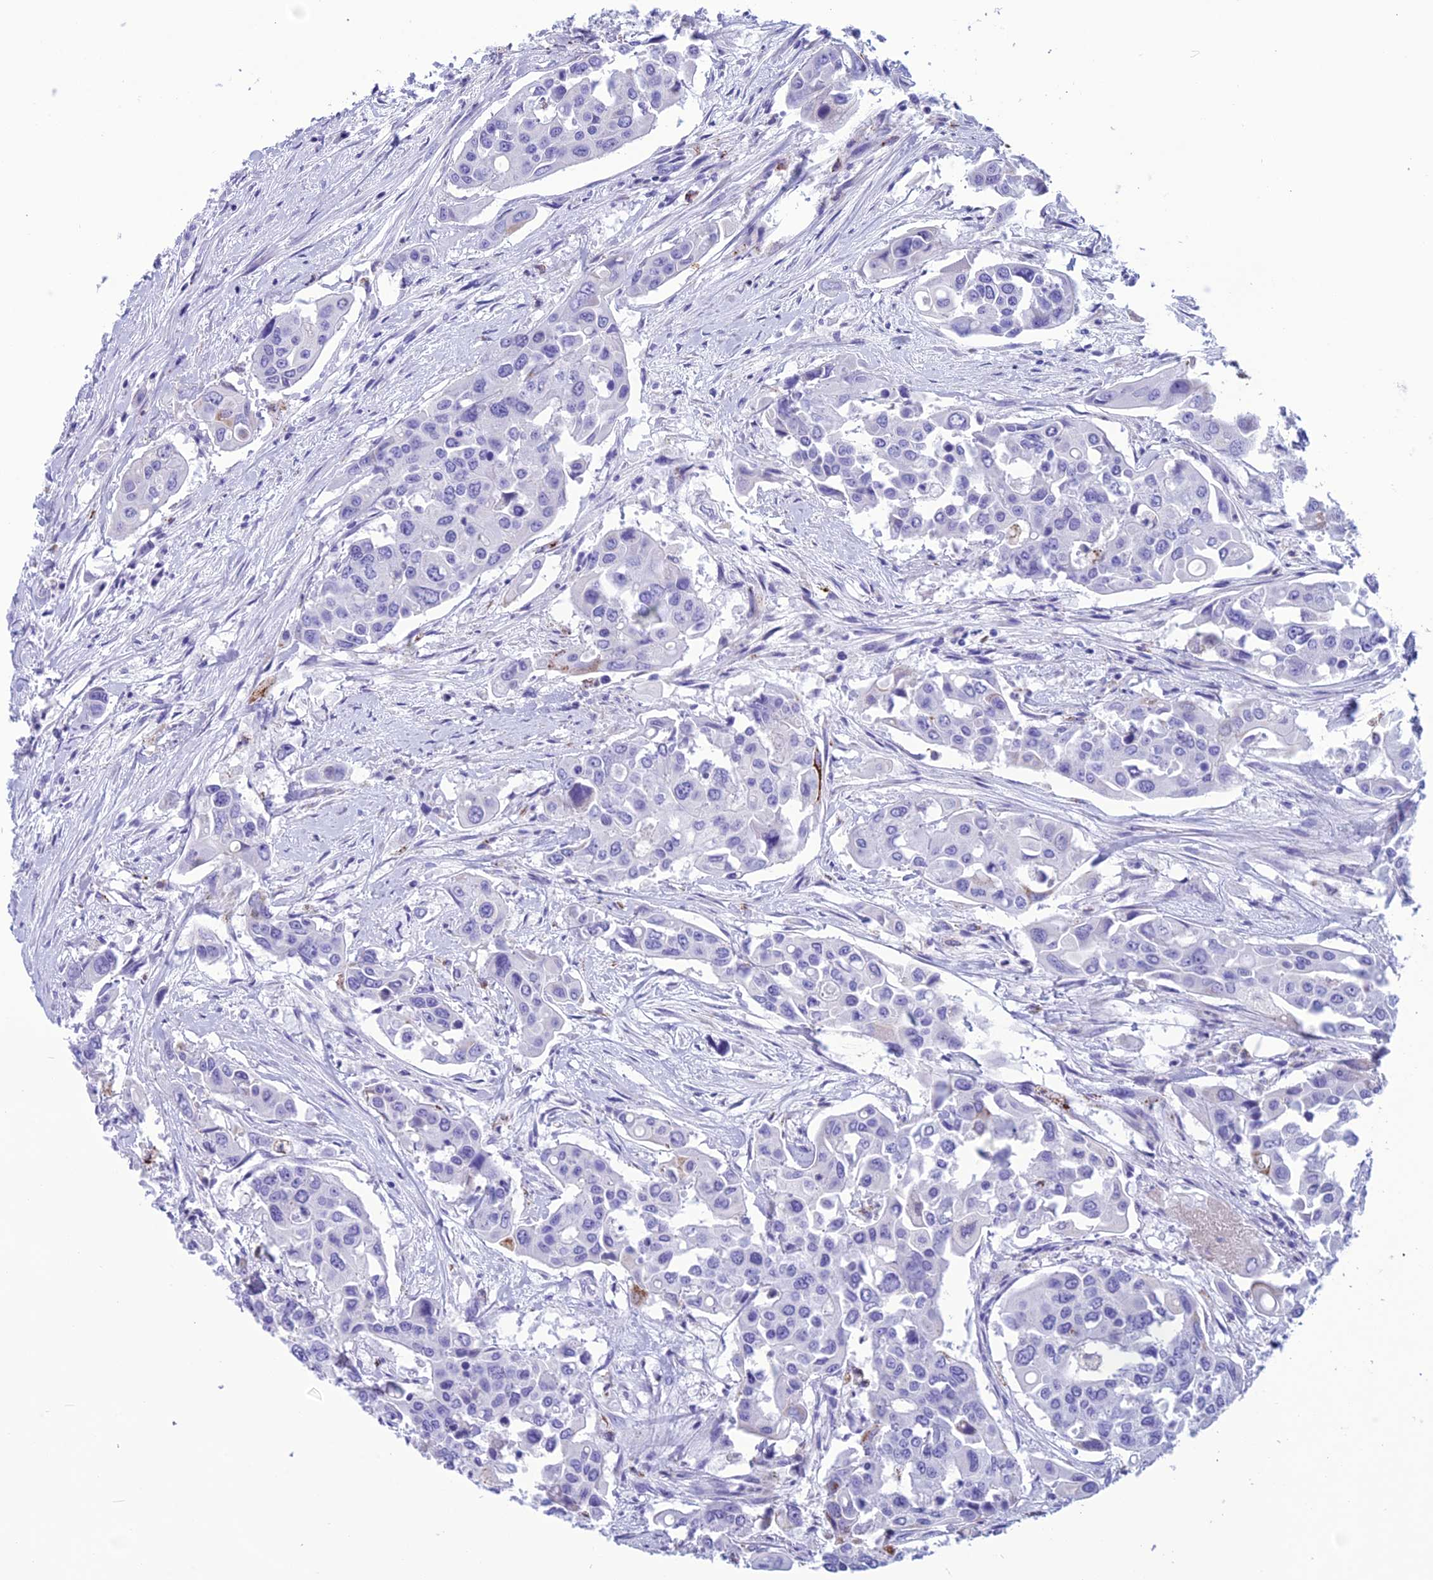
{"staining": {"intensity": "negative", "quantity": "none", "location": "none"}, "tissue": "colorectal cancer", "cell_type": "Tumor cells", "image_type": "cancer", "snomed": [{"axis": "morphology", "description": "Adenocarcinoma, NOS"}, {"axis": "topography", "description": "Colon"}], "caption": "Tumor cells show no significant protein expression in colorectal adenocarcinoma.", "gene": "TRAM1L1", "patient": {"sex": "male", "age": 77}}